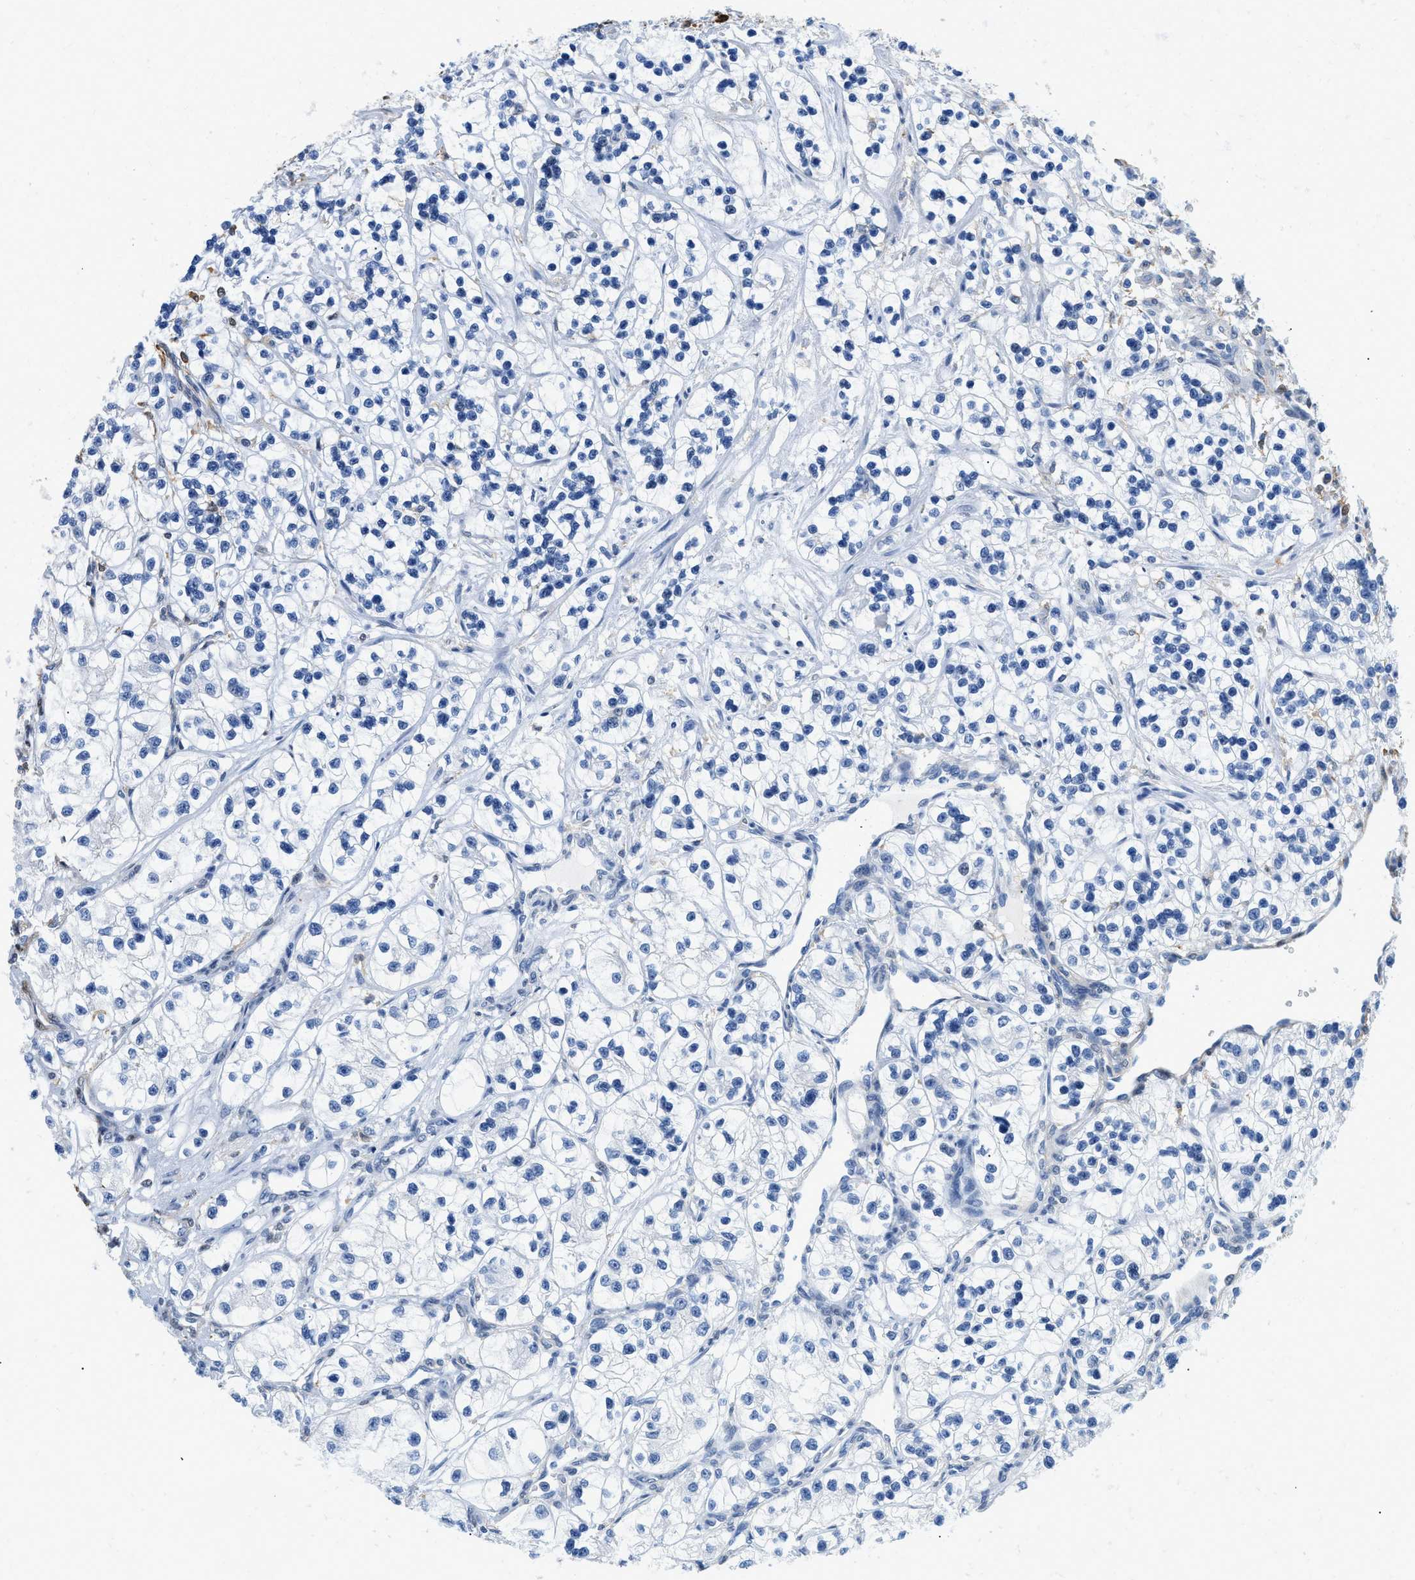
{"staining": {"intensity": "negative", "quantity": "none", "location": "none"}, "tissue": "renal cancer", "cell_type": "Tumor cells", "image_type": "cancer", "snomed": [{"axis": "morphology", "description": "Adenocarcinoma, NOS"}, {"axis": "topography", "description": "Kidney"}], "caption": "Immunohistochemistry (IHC) histopathology image of human renal cancer stained for a protein (brown), which reveals no staining in tumor cells.", "gene": "GSN", "patient": {"sex": "female", "age": 57}}